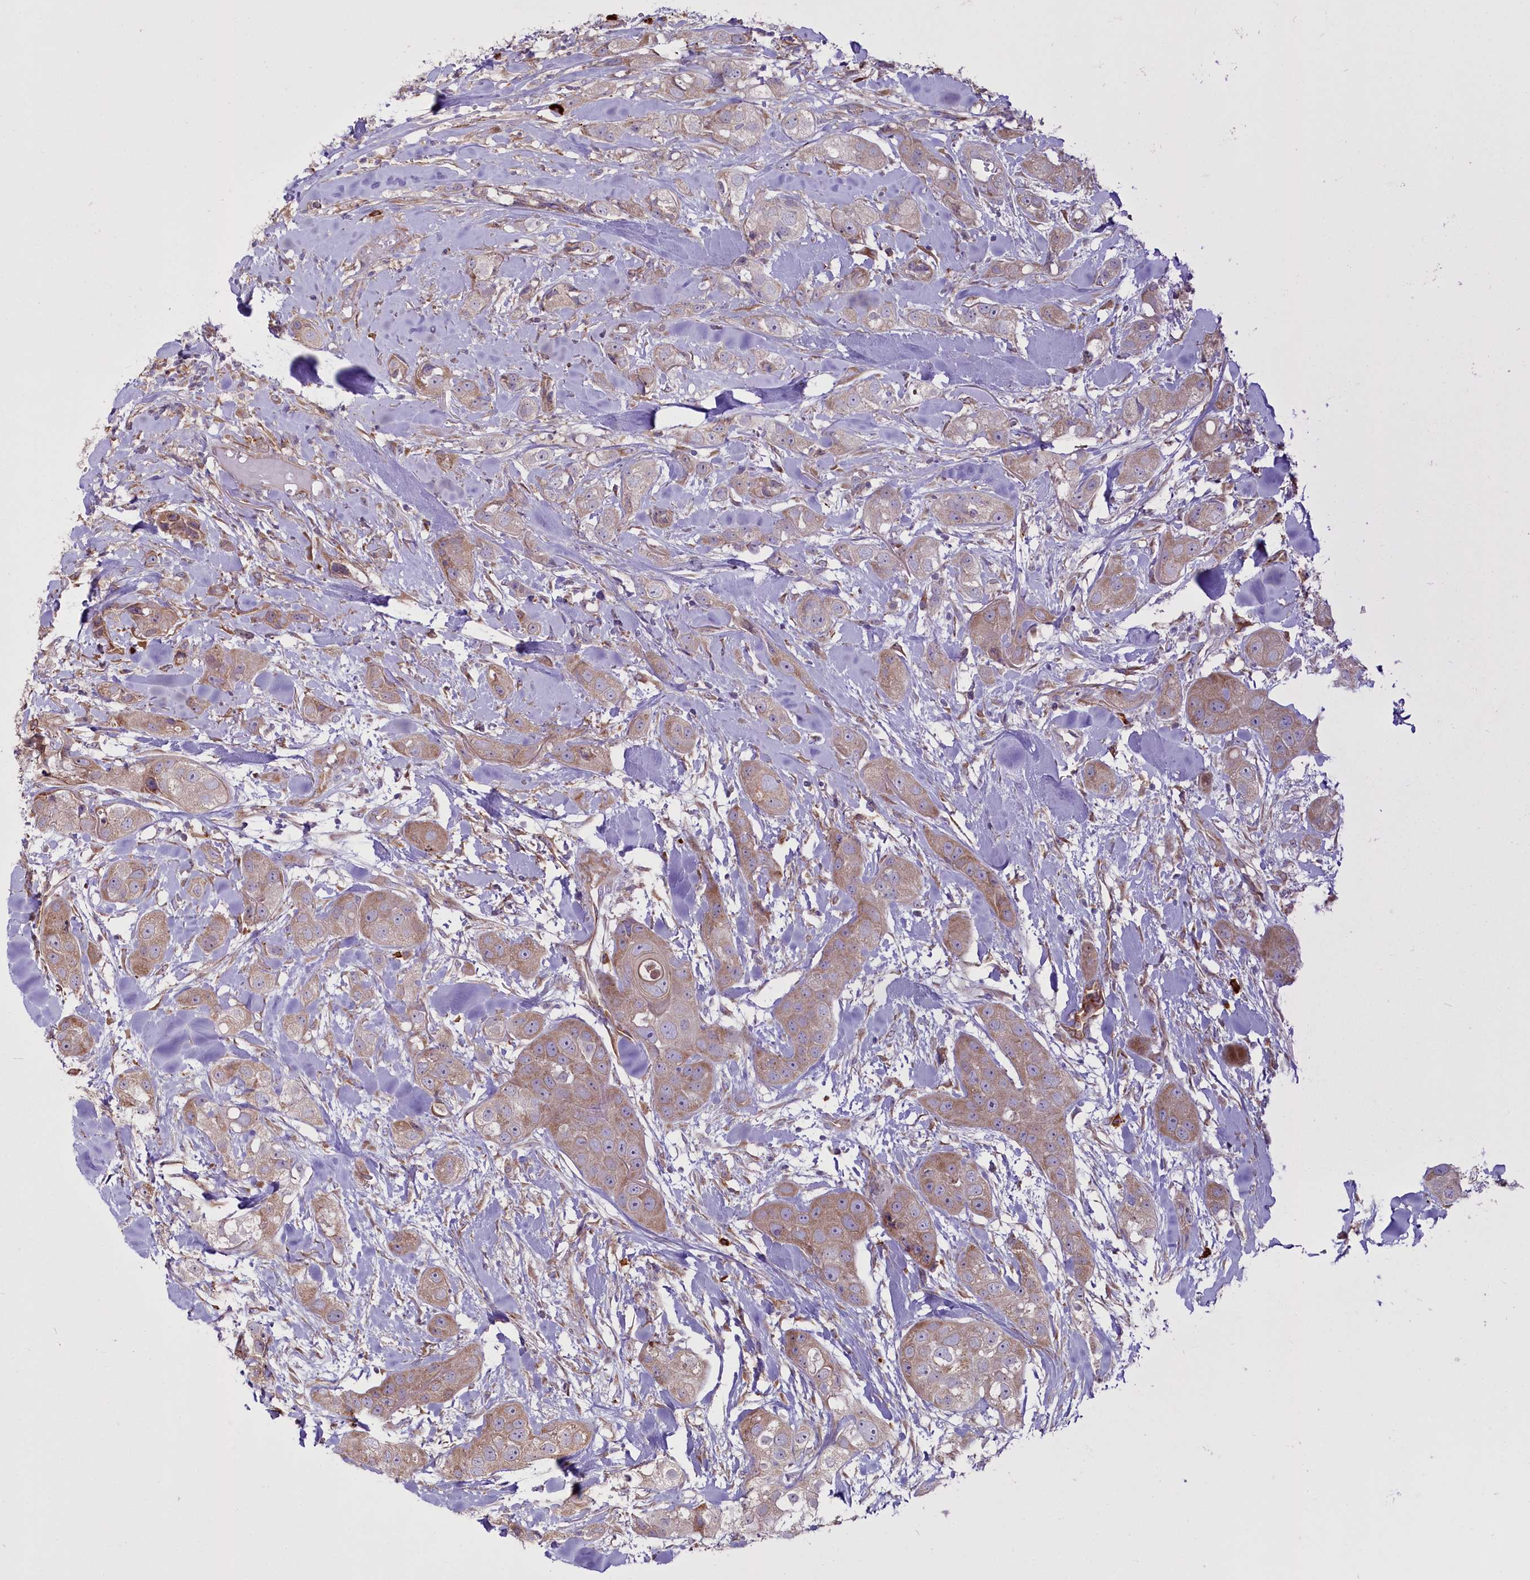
{"staining": {"intensity": "moderate", "quantity": ">75%", "location": "cytoplasmic/membranous"}, "tissue": "head and neck cancer", "cell_type": "Tumor cells", "image_type": "cancer", "snomed": [{"axis": "morphology", "description": "Normal tissue, NOS"}, {"axis": "morphology", "description": "Squamous cell carcinoma, NOS"}, {"axis": "topography", "description": "Skeletal muscle"}, {"axis": "topography", "description": "Head-Neck"}], "caption": "Brown immunohistochemical staining in squamous cell carcinoma (head and neck) exhibits moderate cytoplasmic/membranous positivity in about >75% of tumor cells. (DAB (3,3'-diaminobenzidine) = brown stain, brightfield microscopy at high magnification).", "gene": "HARS2", "patient": {"sex": "male", "age": 51}}